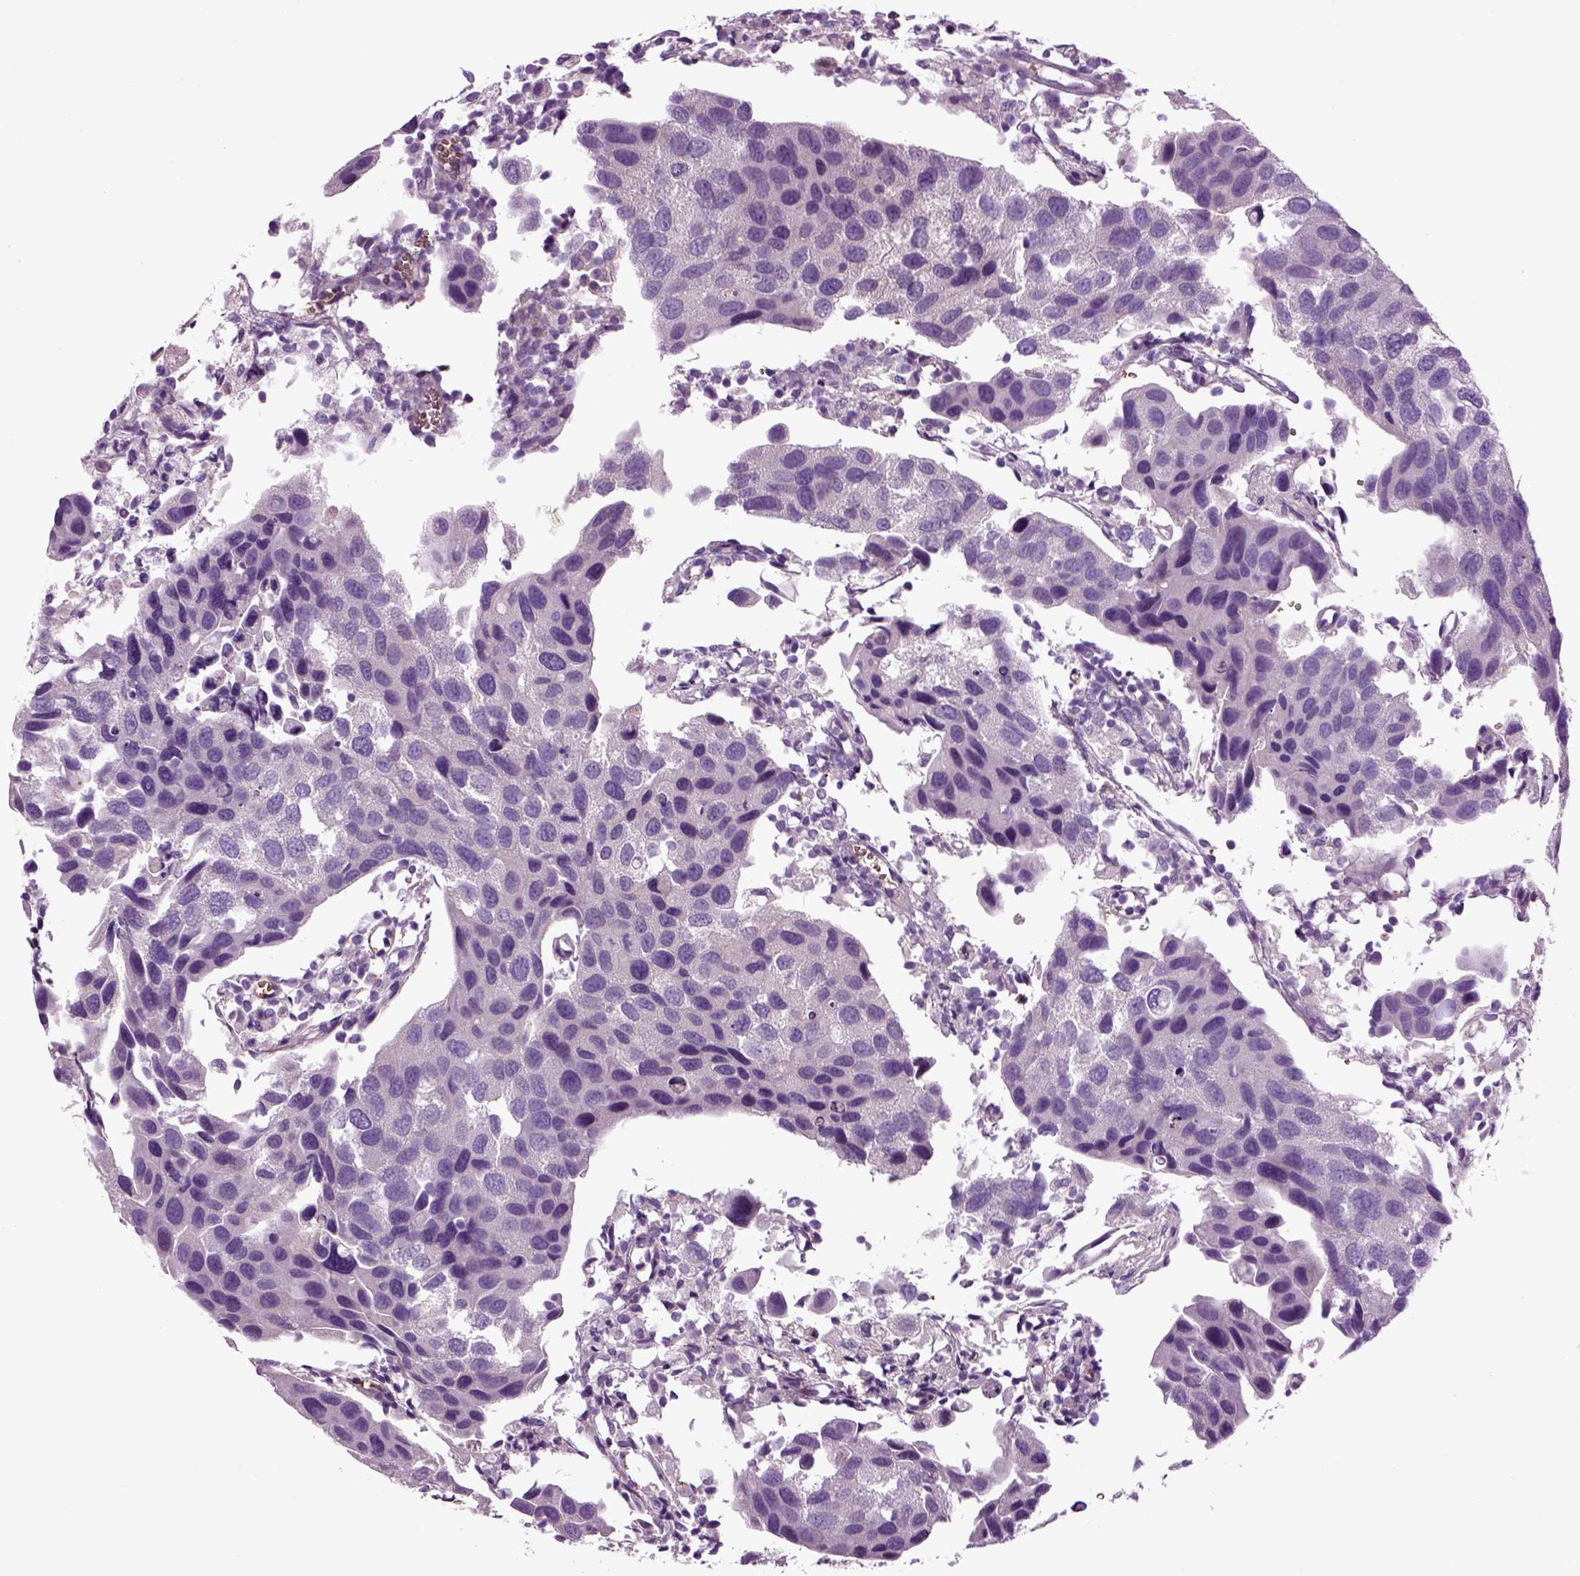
{"staining": {"intensity": "negative", "quantity": "none", "location": "none"}, "tissue": "urothelial cancer", "cell_type": "Tumor cells", "image_type": "cancer", "snomed": [{"axis": "morphology", "description": "Urothelial carcinoma, High grade"}, {"axis": "topography", "description": "Urinary bladder"}], "caption": "This is an immunohistochemistry (IHC) histopathology image of urothelial cancer. There is no staining in tumor cells.", "gene": "SPON1", "patient": {"sex": "male", "age": 79}}